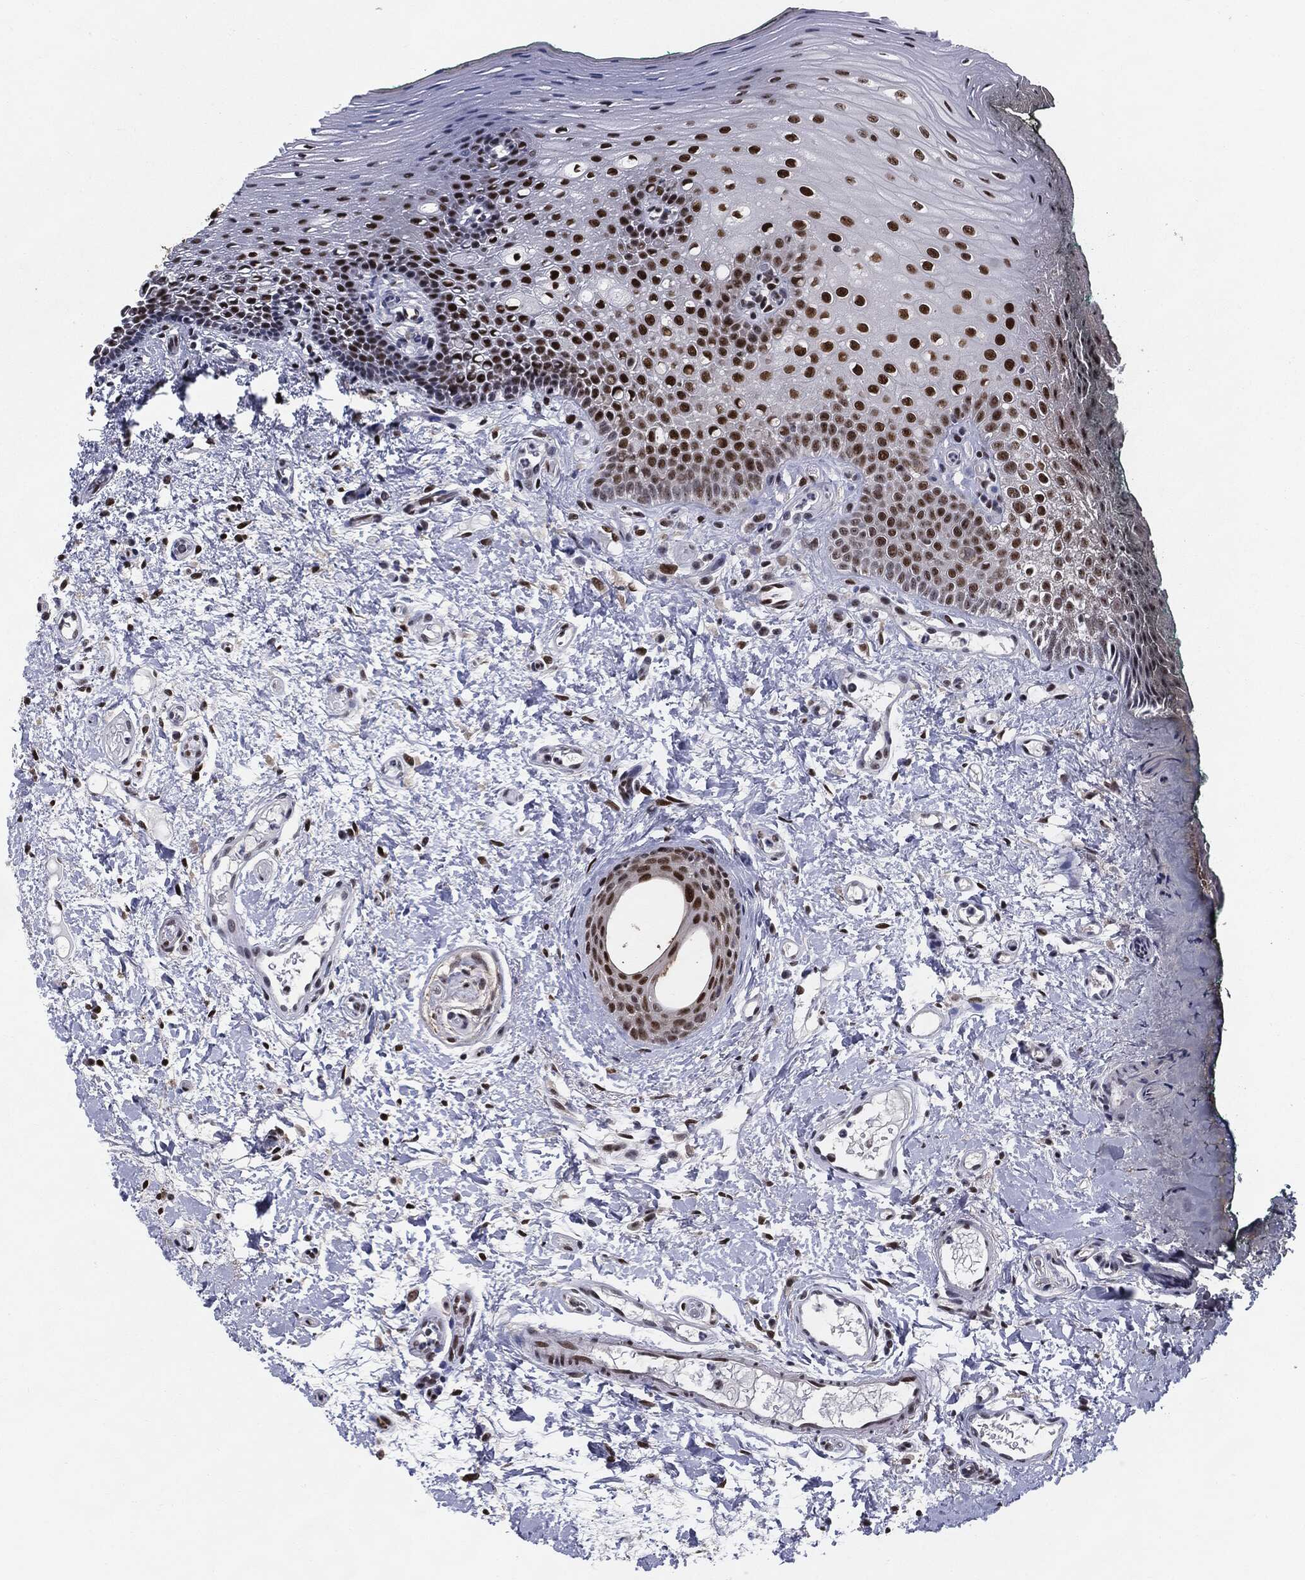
{"staining": {"intensity": "strong", "quantity": "25%-75%", "location": "nuclear"}, "tissue": "oral mucosa", "cell_type": "Squamous epithelial cells", "image_type": "normal", "snomed": [{"axis": "morphology", "description": "Normal tissue, NOS"}, {"axis": "topography", "description": "Oral tissue"}], "caption": "Immunohistochemistry micrograph of benign oral mucosa stained for a protein (brown), which exhibits high levels of strong nuclear positivity in approximately 25%-75% of squamous epithelial cells.", "gene": "JUN", "patient": {"sex": "female", "age": 83}}